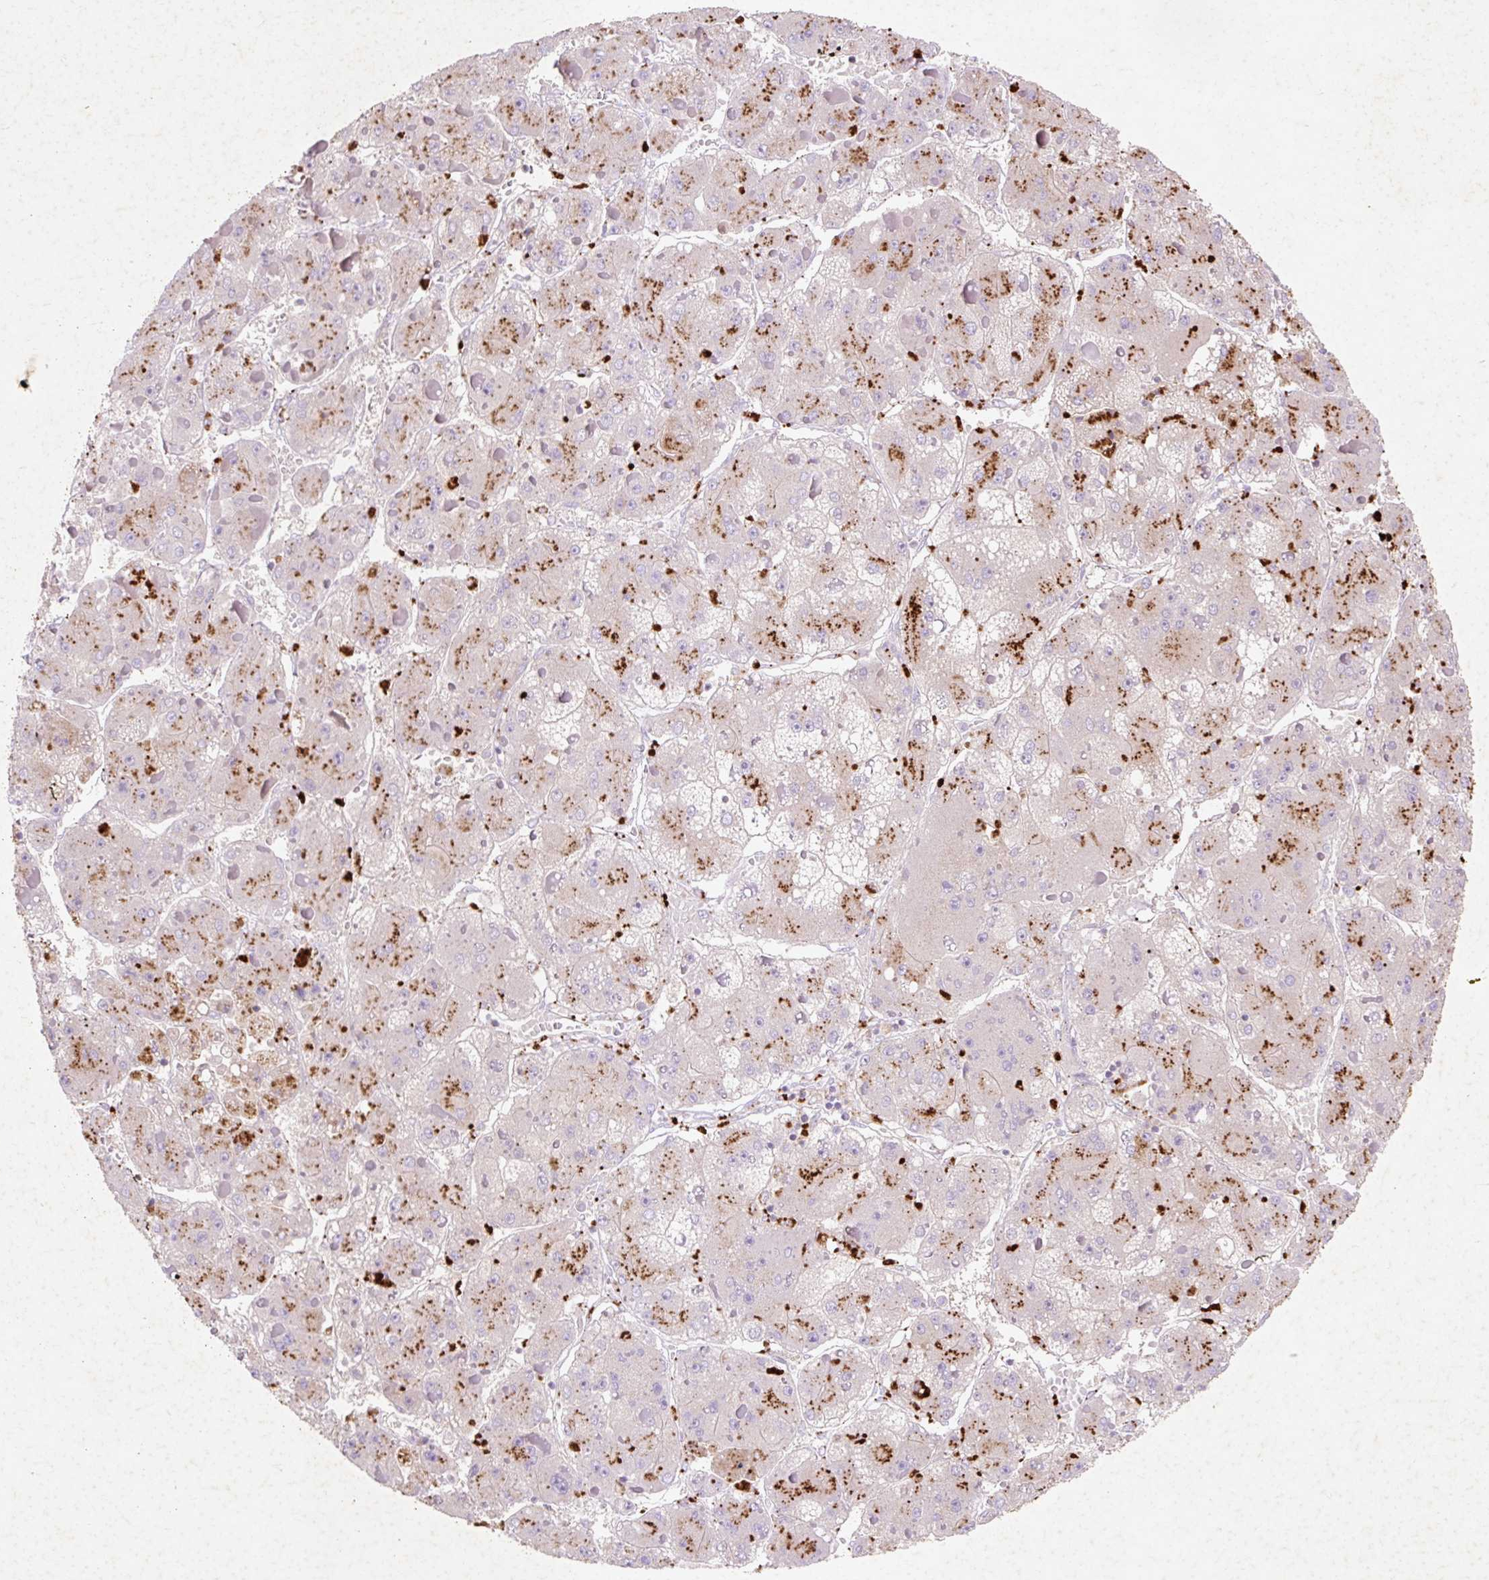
{"staining": {"intensity": "moderate", "quantity": ">75%", "location": "cytoplasmic/membranous"}, "tissue": "liver cancer", "cell_type": "Tumor cells", "image_type": "cancer", "snomed": [{"axis": "morphology", "description": "Carcinoma, Hepatocellular, NOS"}, {"axis": "topography", "description": "Liver"}], "caption": "Human liver hepatocellular carcinoma stained for a protein (brown) displays moderate cytoplasmic/membranous positive positivity in approximately >75% of tumor cells.", "gene": "HEXA", "patient": {"sex": "female", "age": 73}}